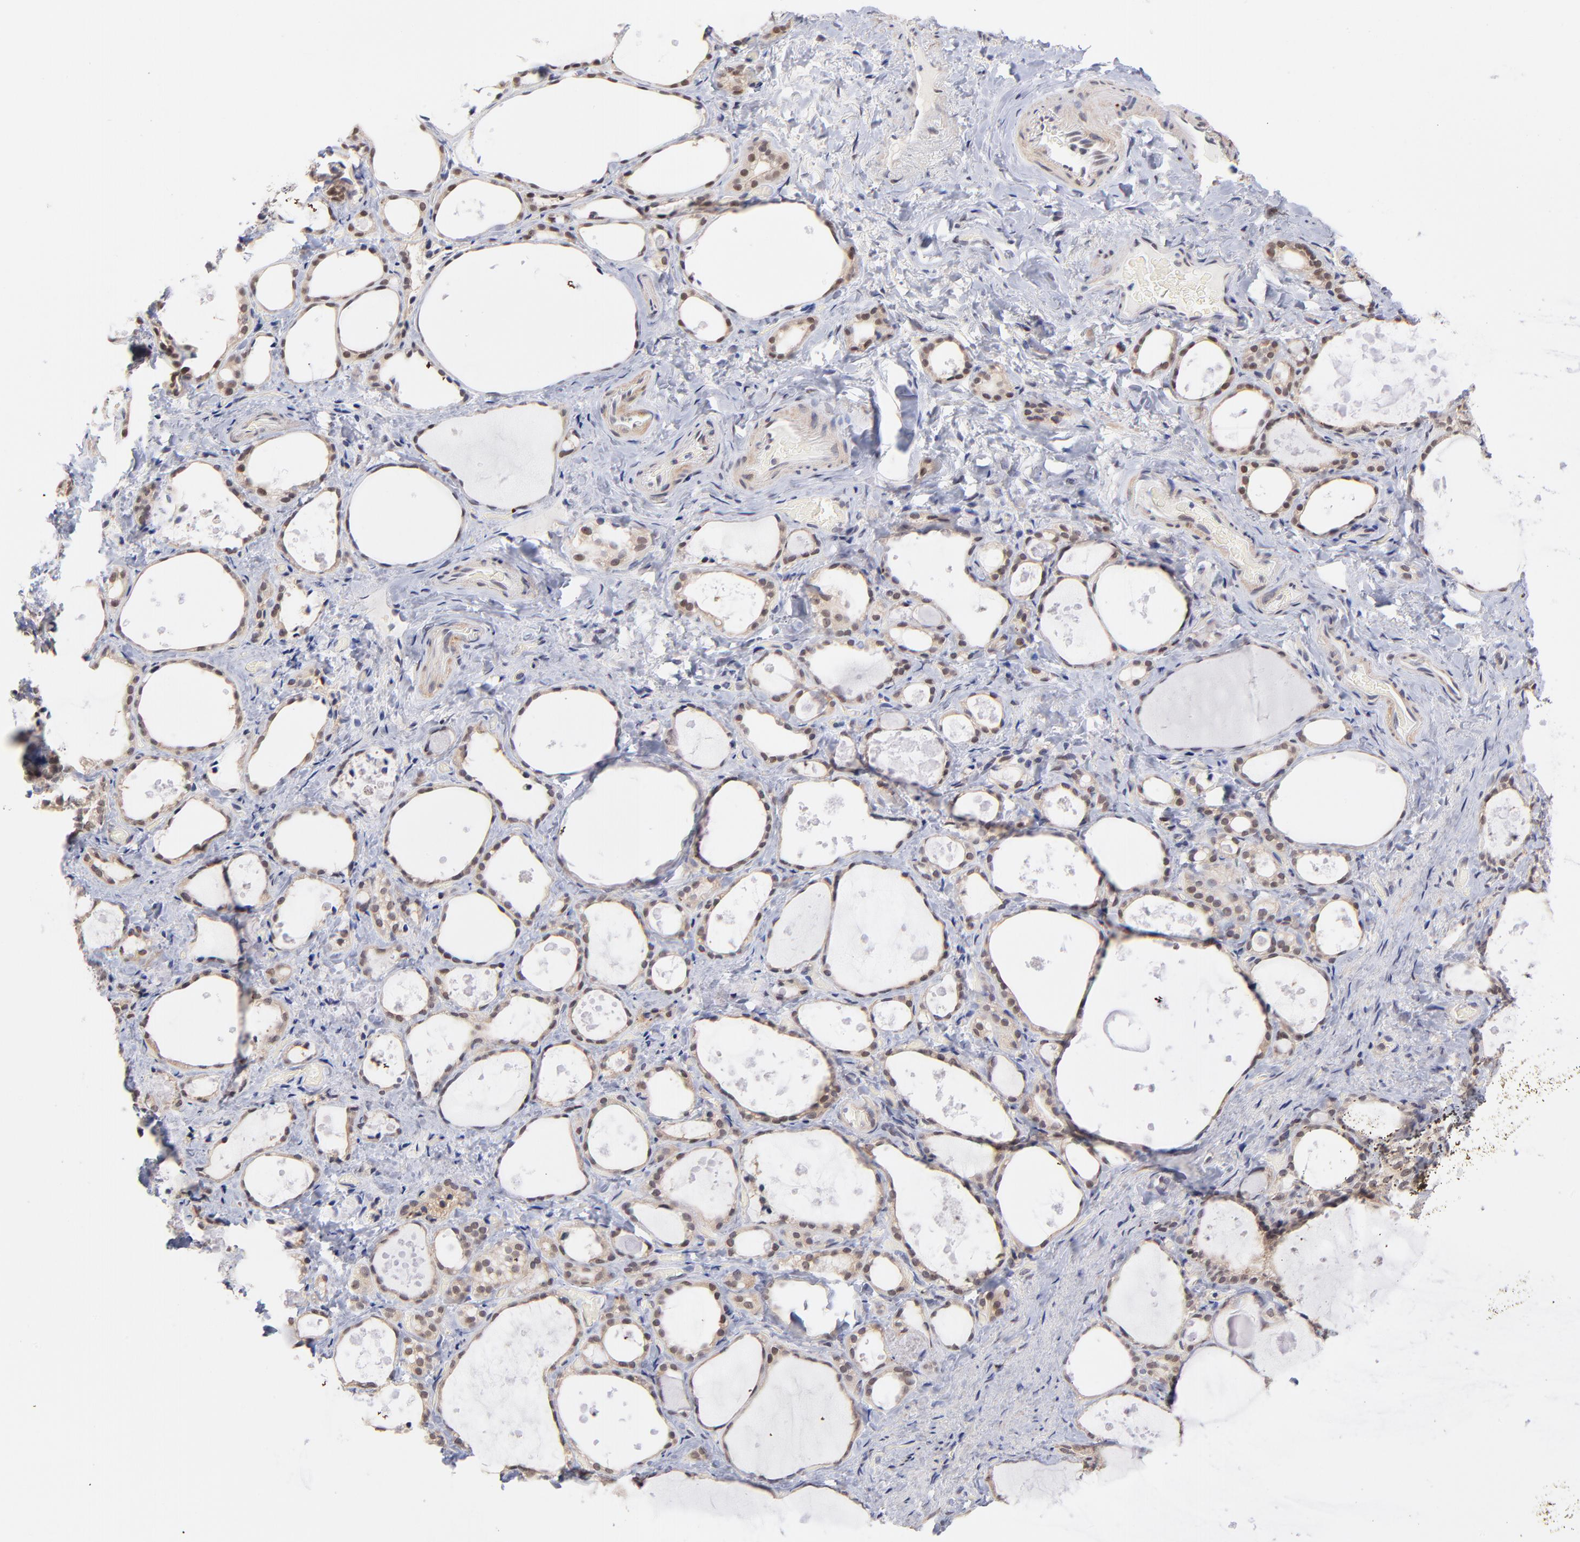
{"staining": {"intensity": "weak", "quantity": ">75%", "location": "cytoplasmic/membranous"}, "tissue": "thyroid gland", "cell_type": "Glandular cells", "image_type": "normal", "snomed": [{"axis": "morphology", "description": "Normal tissue, NOS"}, {"axis": "topography", "description": "Thyroid gland"}], "caption": "High-power microscopy captured an IHC micrograph of normal thyroid gland, revealing weak cytoplasmic/membranous positivity in about >75% of glandular cells.", "gene": "UBE2E2", "patient": {"sex": "female", "age": 75}}